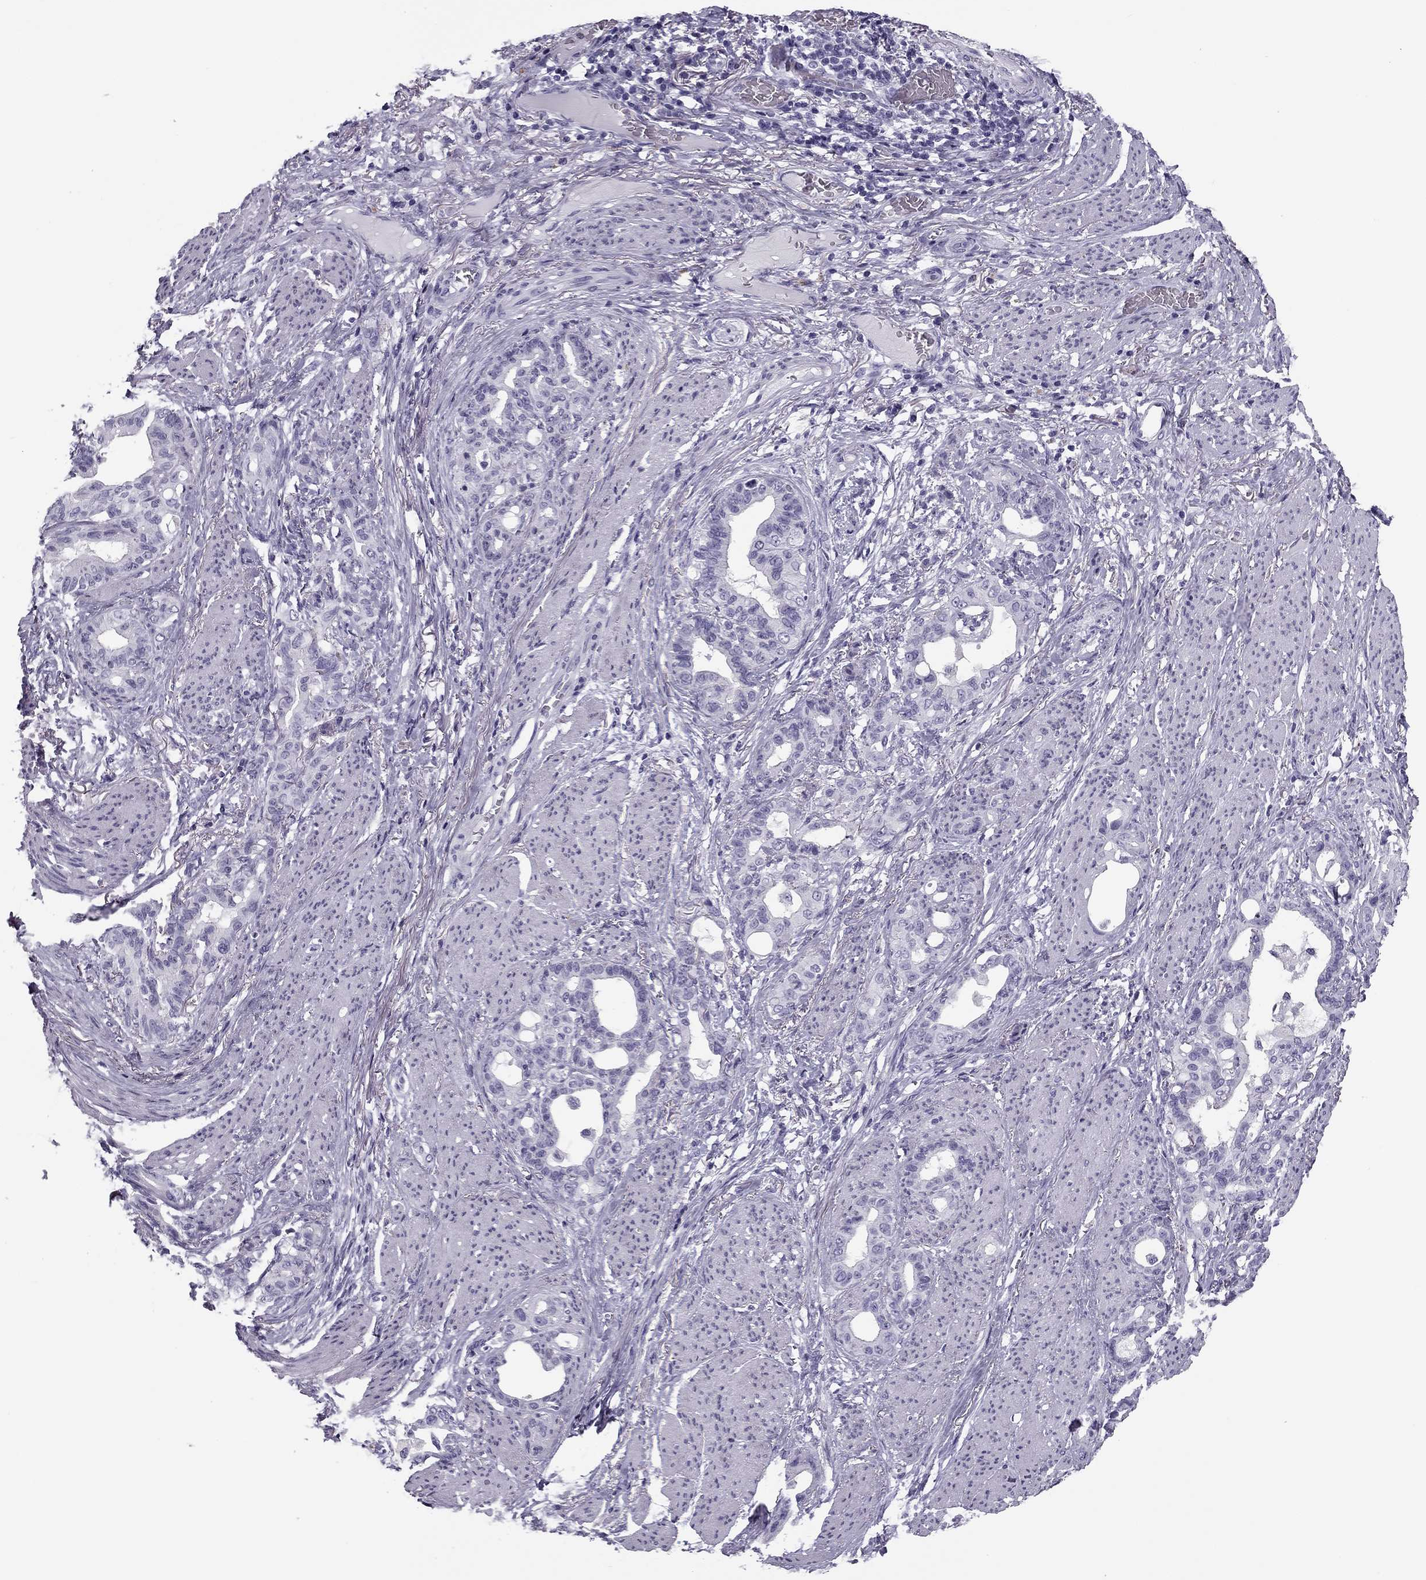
{"staining": {"intensity": "negative", "quantity": "none", "location": "none"}, "tissue": "stomach cancer", "cell_type": "Tumor cells", "image_type": "cancer", "snomed": [{"axis": "morphology", "description": "Normal tissue, NOS"}, {"axis": "morphology", "description": "Adenocarcinoma, NOS"}, {"axis": "topography", "description": "Esophagus"}, {"axis": "topography", "description": "Stomach, upper"}], "caption": "Adenocarcinoma (stomach) stained for a protein using immunohistochemistry (IHC) reveals no expression tumor cells.", "gene": "MC5R", "patient": {"sex": "male", "age": 62}}